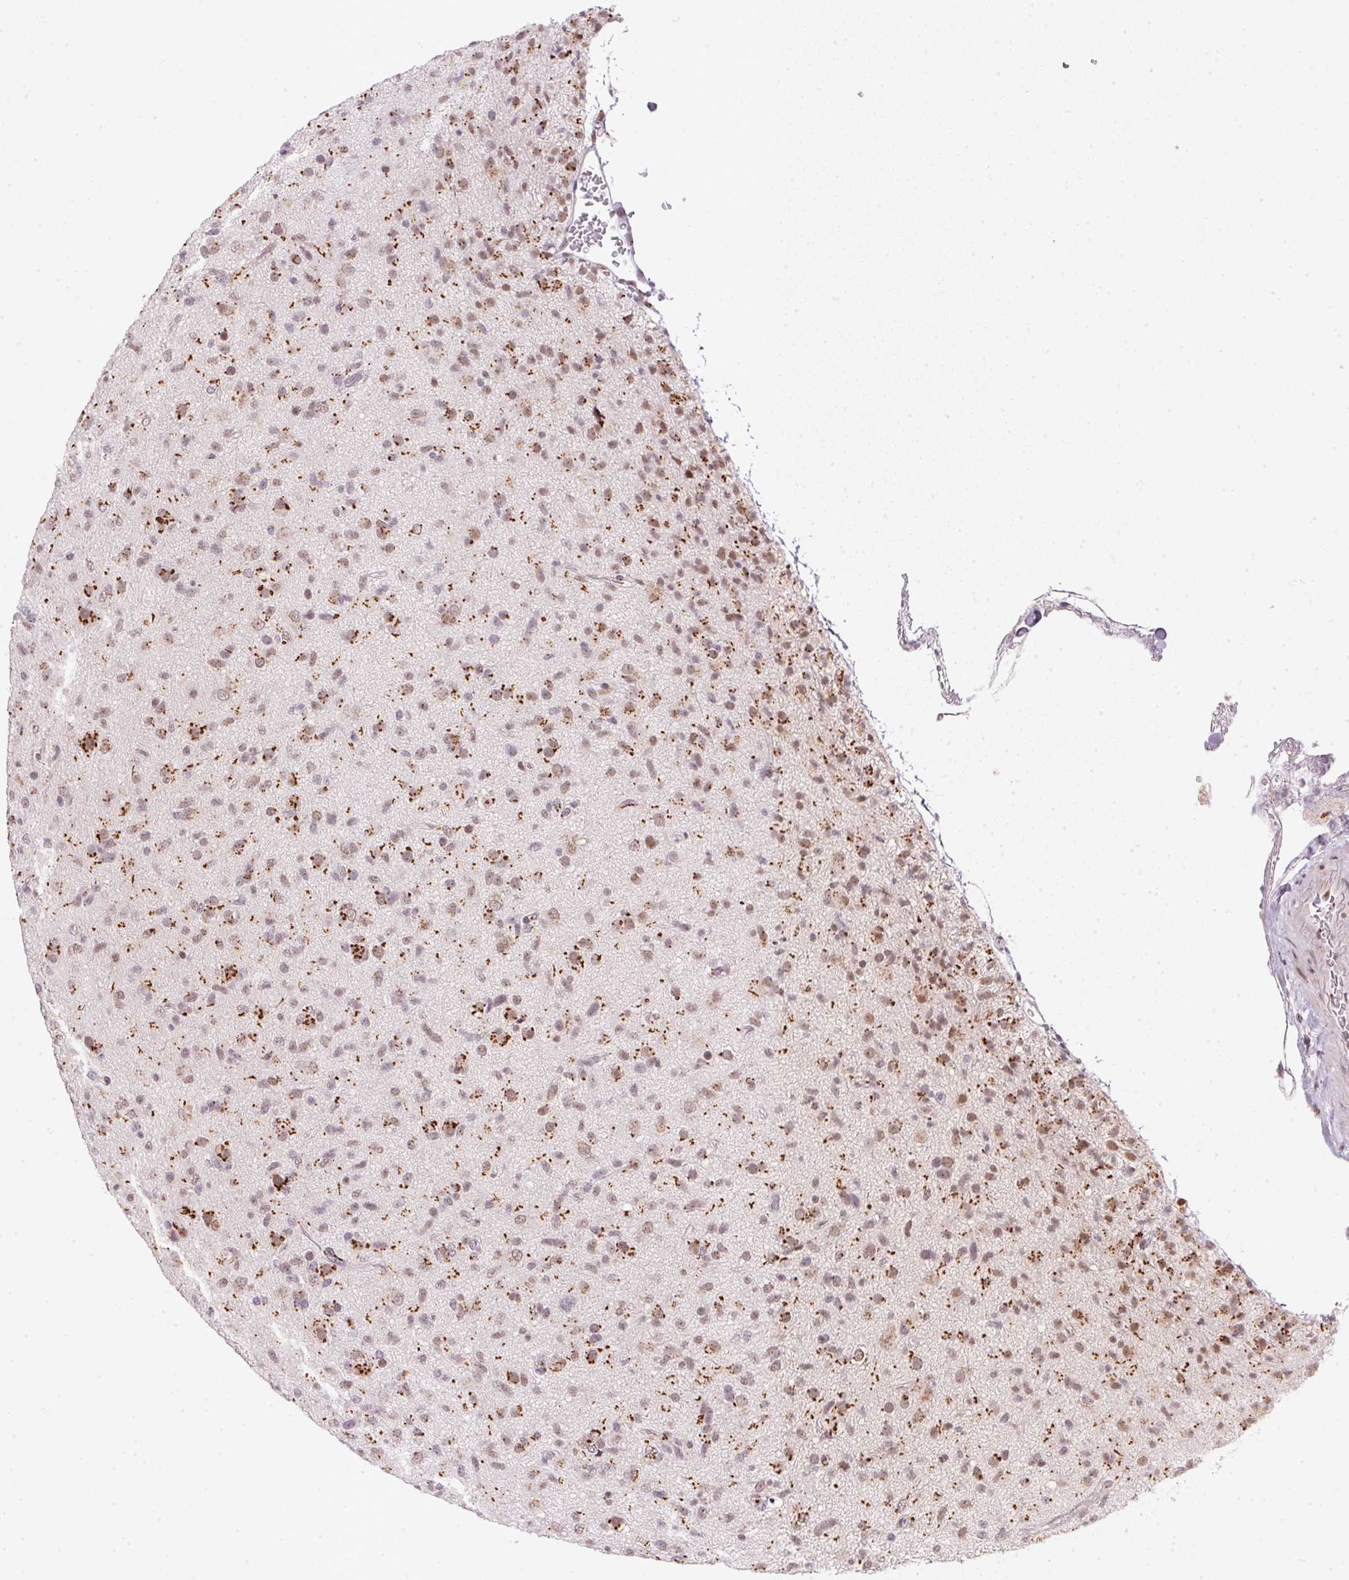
{"staining": {"intensity": "strong", "quantity": "25%-75%", "location": "cytoplasmic/membranous"}, "tissue": "glioma", "cell_type": "Tumor cells", "image_type": "cancer", "snomed": [{"axis": "morphology", "description": "Glioma, malignant, Low grade"}, {"axis": "topography", "description": "Brain"}], "caption": "Tumor cells reveal high levels of strong cytoplasmic/membranous staining in about 25%-75% of cells in human glioma.", "gene": "RAB22A", "patient": {"sex": "male", "age": 65}}